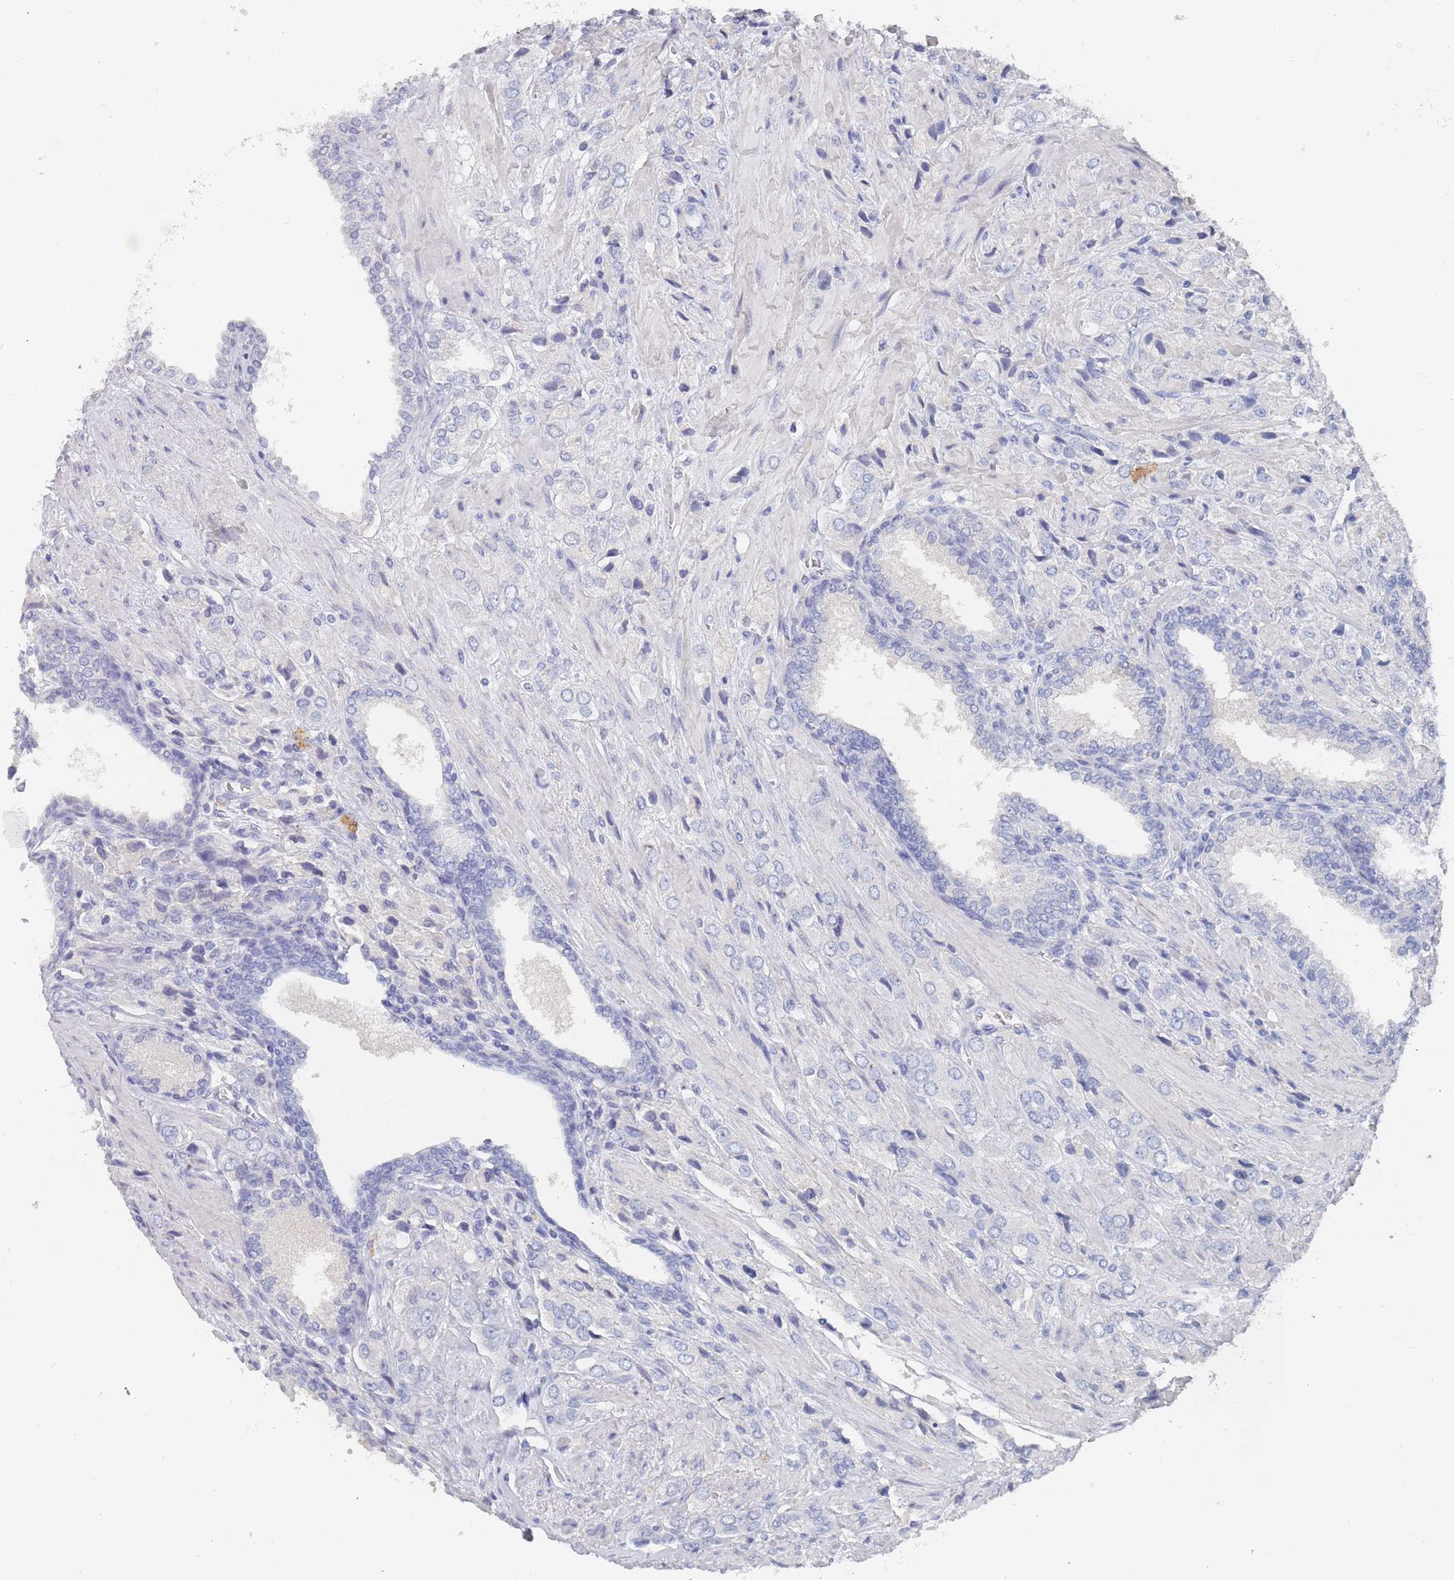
{"staining": {"intensity": "negative", "quantity": "none", "location": "none"}, "tissue": "prostate cancer", "cell_type": "Tumor cells", "image_type": "cancer", "snomed": [{"axis": "morphology", "description": "Adenocarcinoma, High grade"}, {"axis": "topography", "description": "Prostate and seminal vesicle, NOS"}], "caption": "The photomicrograph reveals no significant expression in tumor cells of prostate cancer.", "gene": "ACAD11", "patient": {"sex": "male", "age": 64}}